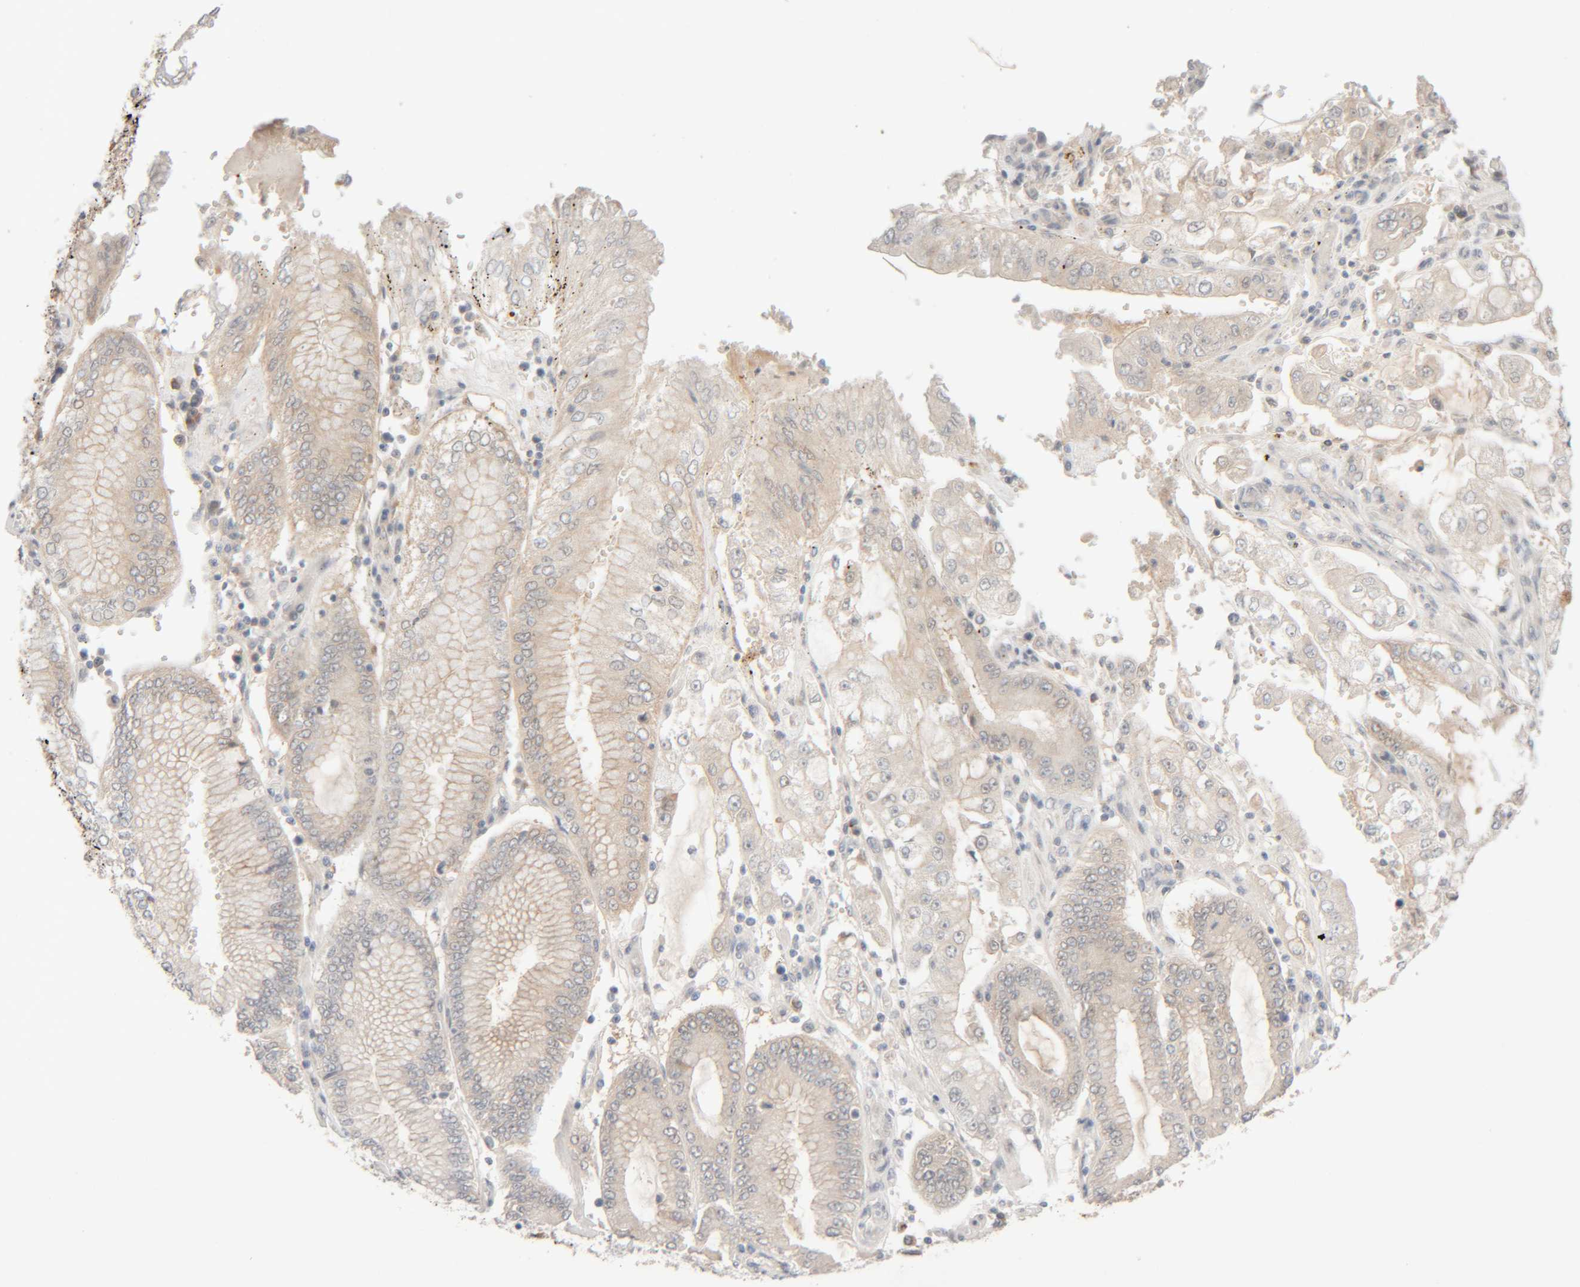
{"staining": {"intensity": "strong", "quantity": "<25%", "location": "cytoplasmic/membranous"}, "tissue": "stomach cancer", "cell_type": "Tumor cells", "image_type": "cancer", "snomed": [{"axis": "morphology", "description": "Adenocarcinoma, NOS"}, {"axis": "topography", "description": "Stomach"}], "caption": "The photomicrograph demonstrates staining of stomach cancer, revealing strong cytoplasmic/membranous protein expression (brown color) within tumor cells.", "gene": "CHKA", "patient": {"sex": "male", "age": 76}}